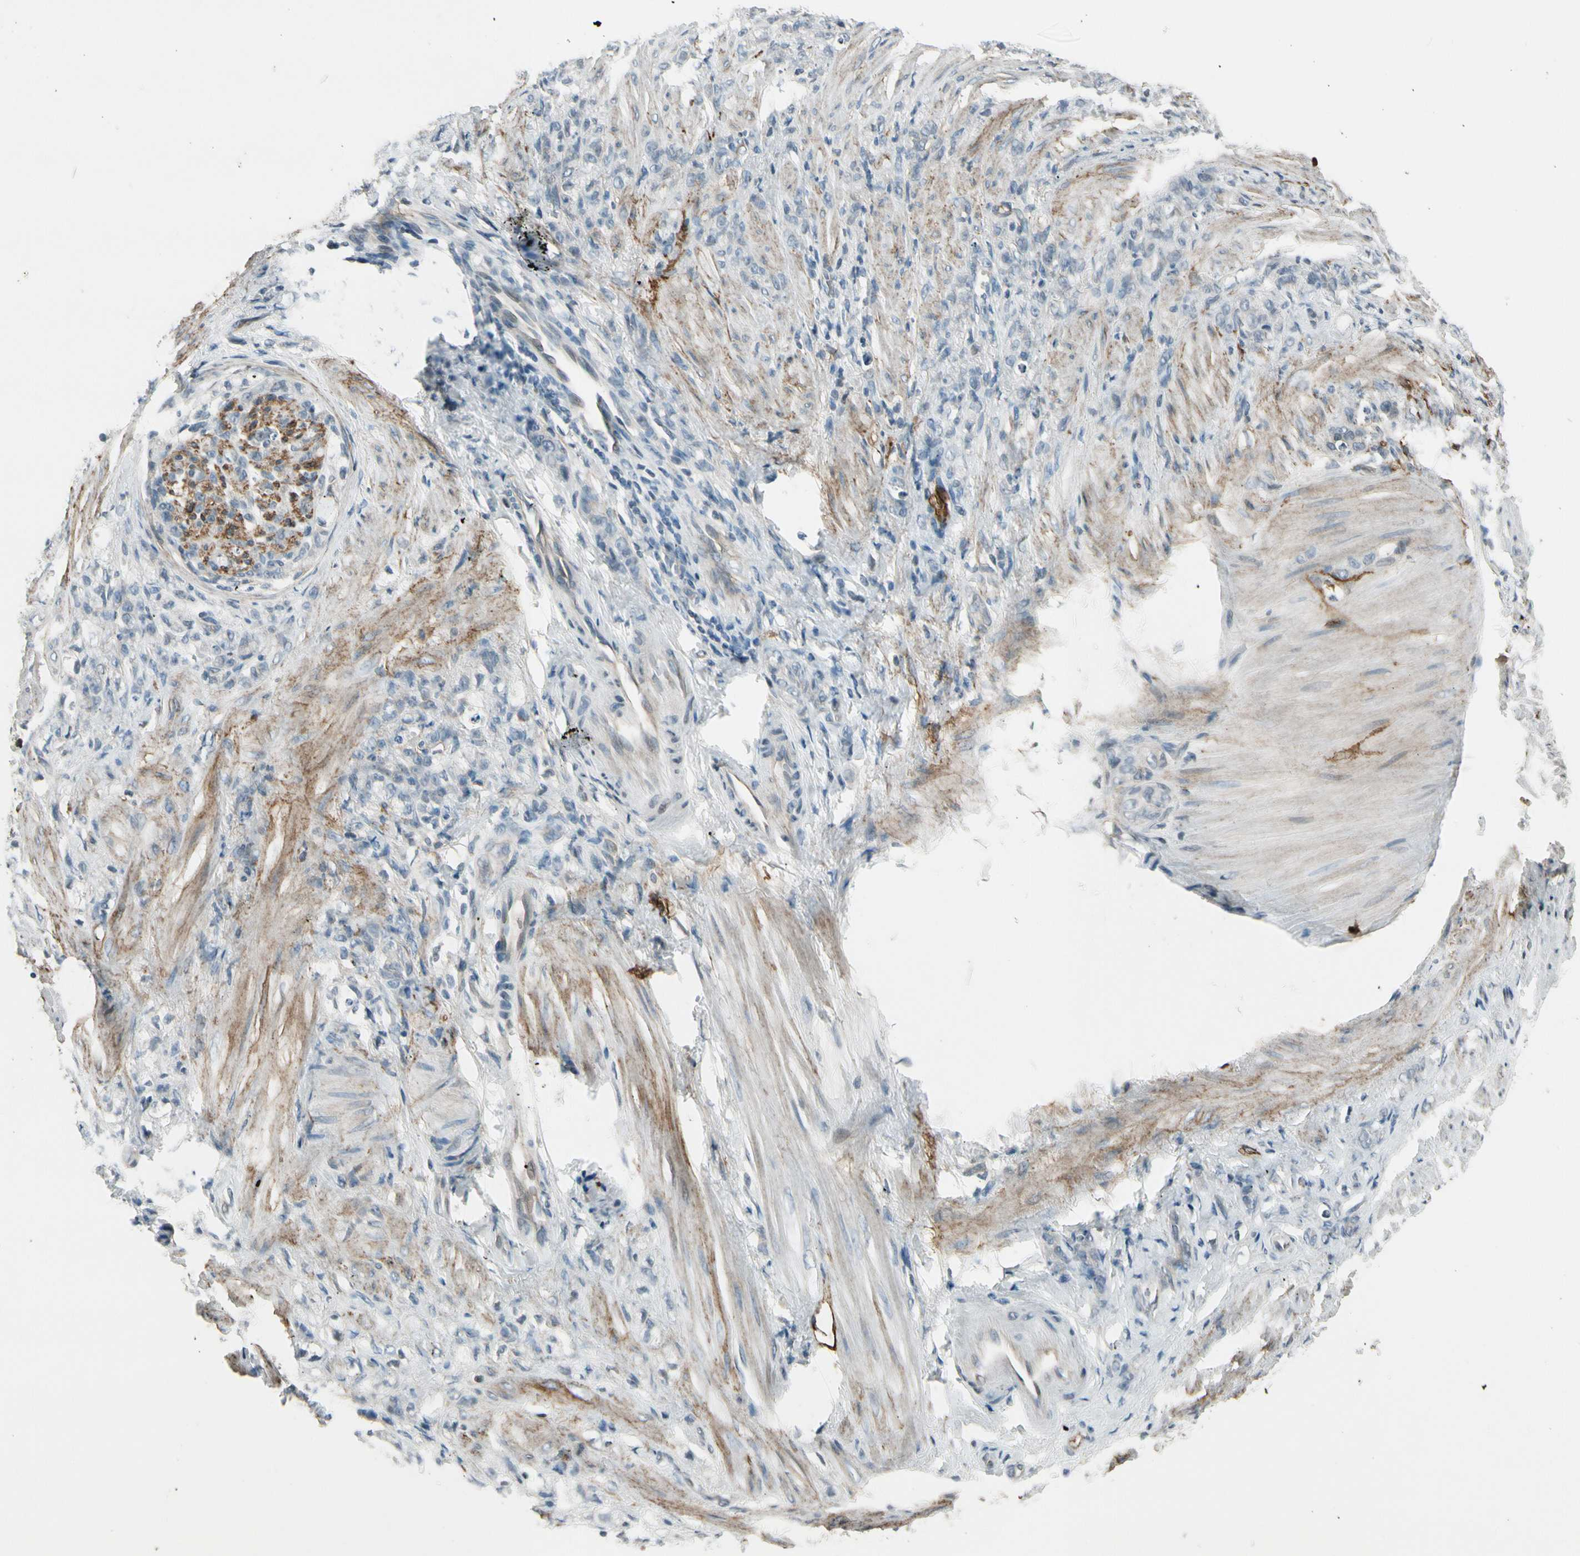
{"staining": {"intensity": "negative", "quantity": "none", "location": "none"}, "tissue": "stomach cancer", "cell_type": "Tumor cells", "image_type": "cancer", "snomed": [{"axis": "morphology", "description": "Adenocarcinoma, NOS"}, {"axis": "topography", "description": "Stomach"}], "caption": "Photomicrograph shows no protein staining in tumor cells of adenocarcinoma (stomach) tissue.", "gene": "PDPN", "patient": {"sex": "male", "age": 82}}